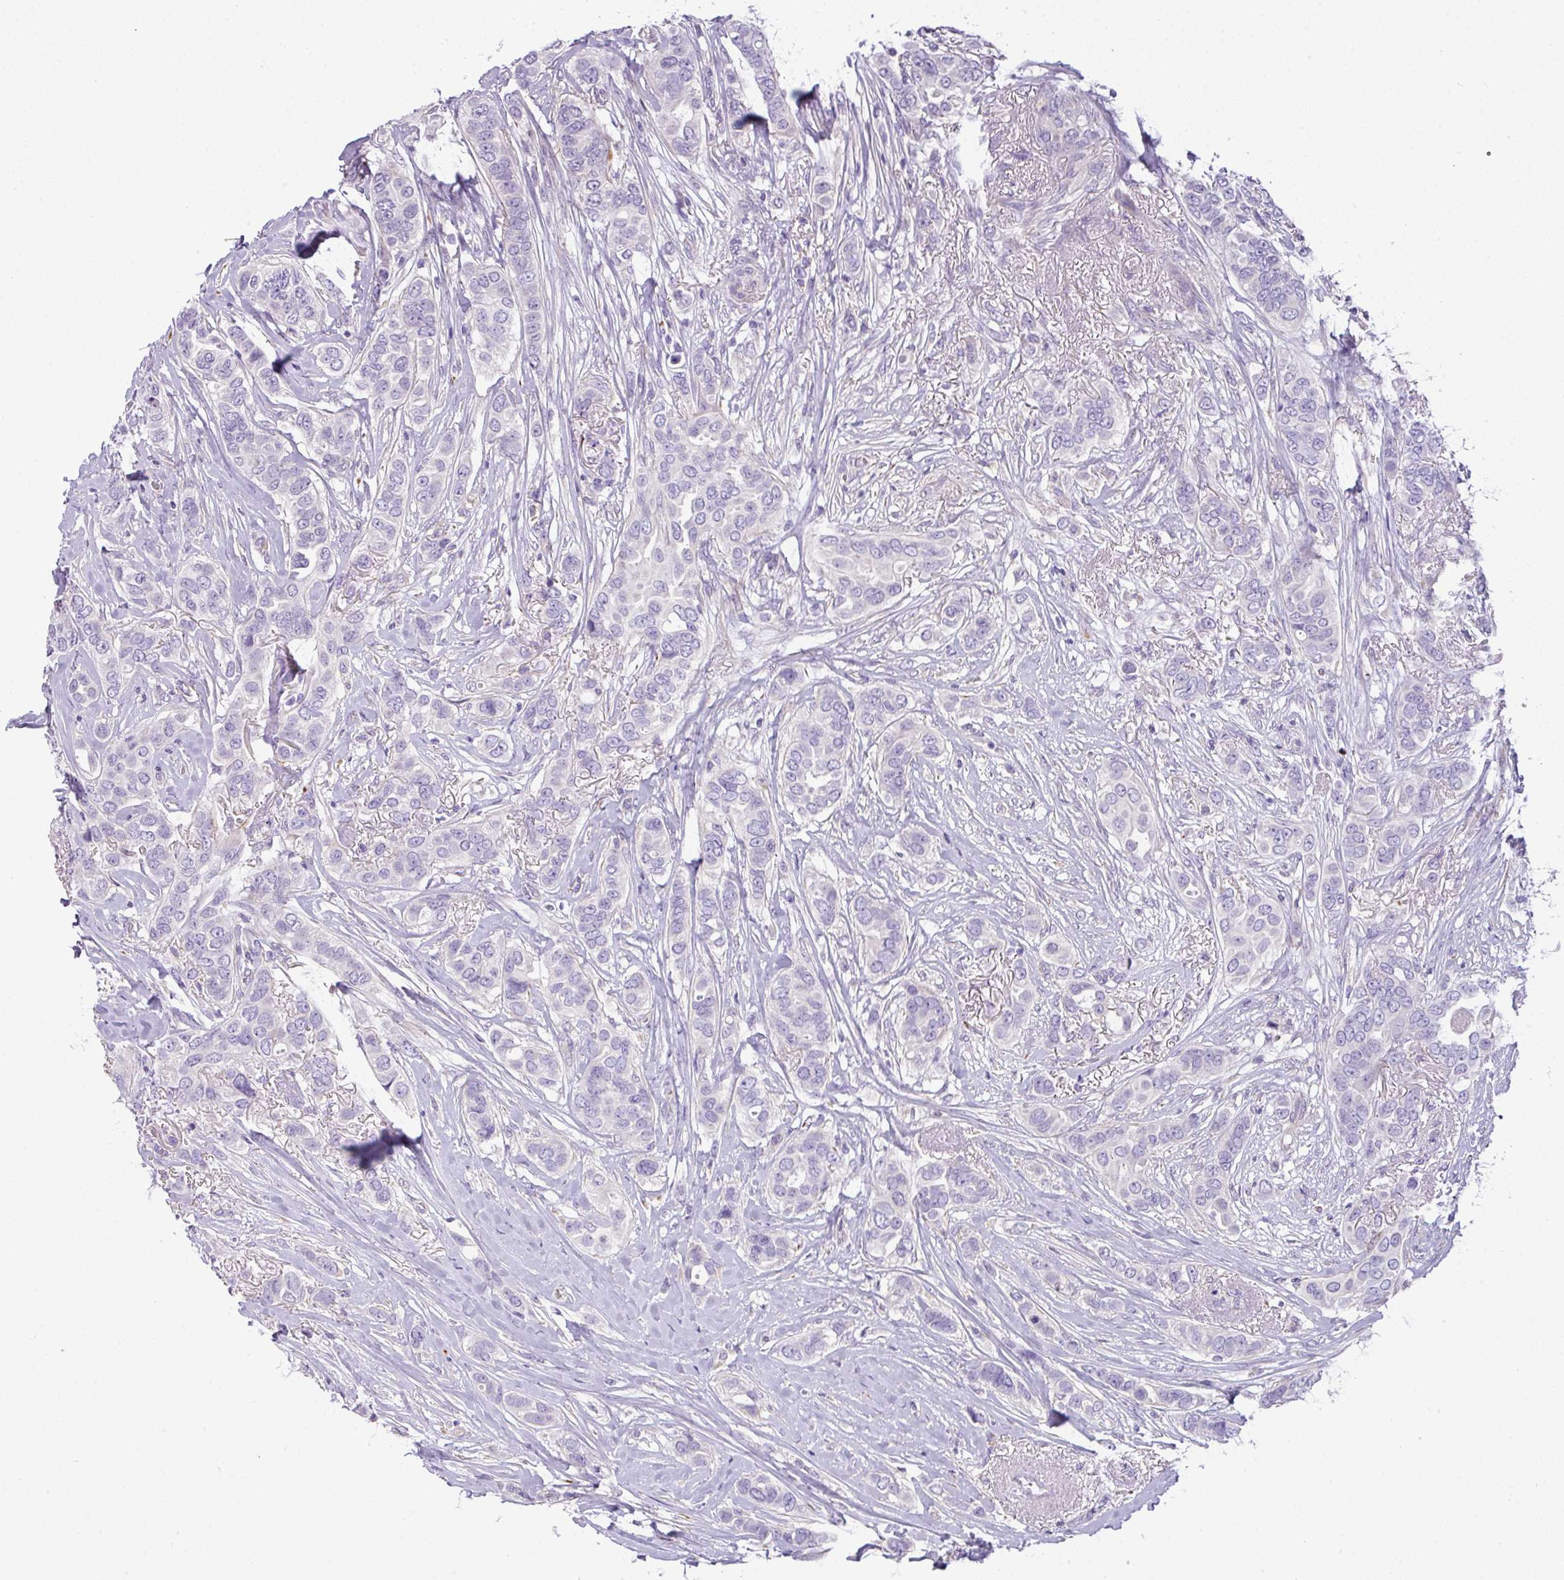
{"staining": {"intensity": "negative", "quantity": "none", "location": "none"}, "tissue": "breast cancer", "cell_type": "Tumor cells", "image_type": "cancer", "snomed": [{"axis": "morphology", "description": "Lobular carcinoma"}, {"axis": "topography", "description": "Breast"}], "caption": "The immunohistochemistry photomicrograph has no significant expression in tumor cells of breast cancer tissue. Nuclei are stained in blue.", "gene": "ENSG00000273748", "patient": {"sex": "female", "age": 51}}